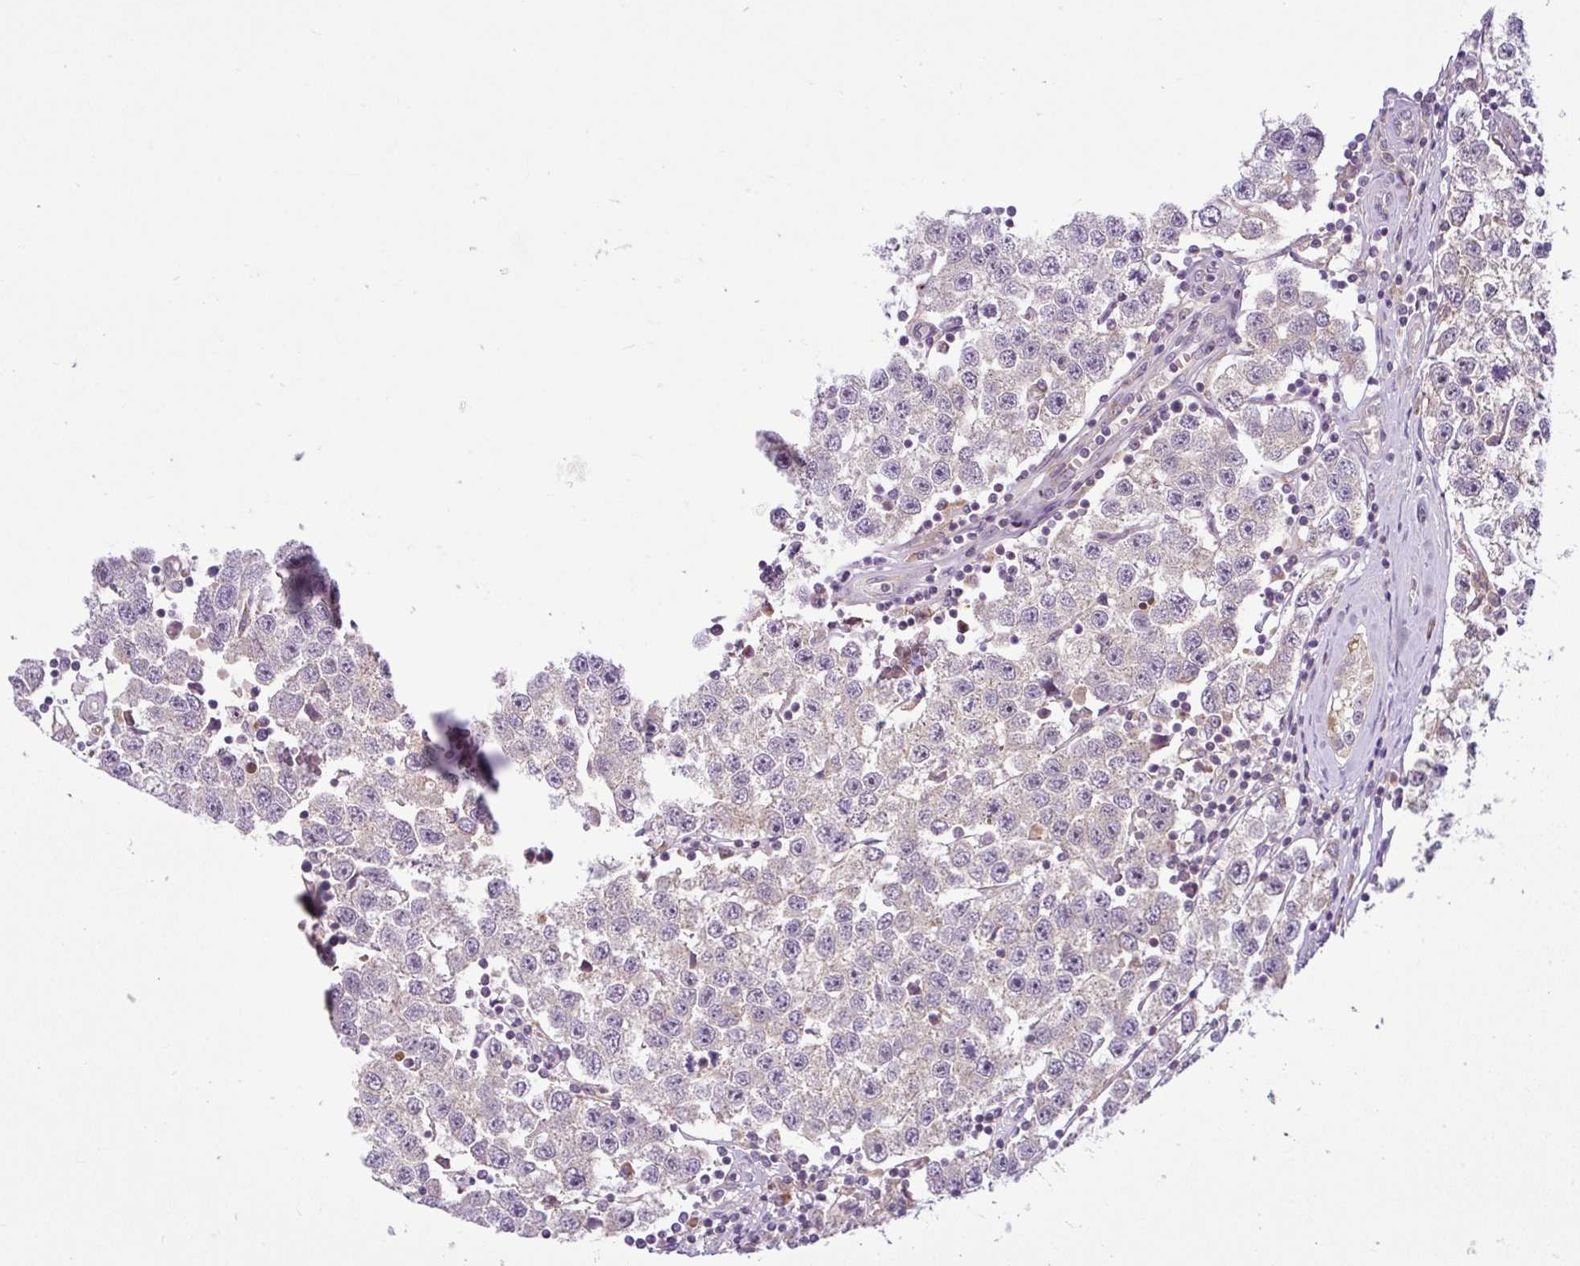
{"staining": {"intensity": "negative", "quantity": "none", "location": "none"}, "tissue": "testis cancer", "cell_type": "Tumor cells", "image_type": "cancer", "snomed": [{"axis": "morphology", "description": "Seminoma, NOS"}, {"axis": "topography", "description": "Testis"}], "caption": "Tumor cells are negative for brown protein staining in testis cancer.", "gene": "NDUFB2", "patient": {"sex": "male", "age": 34}}